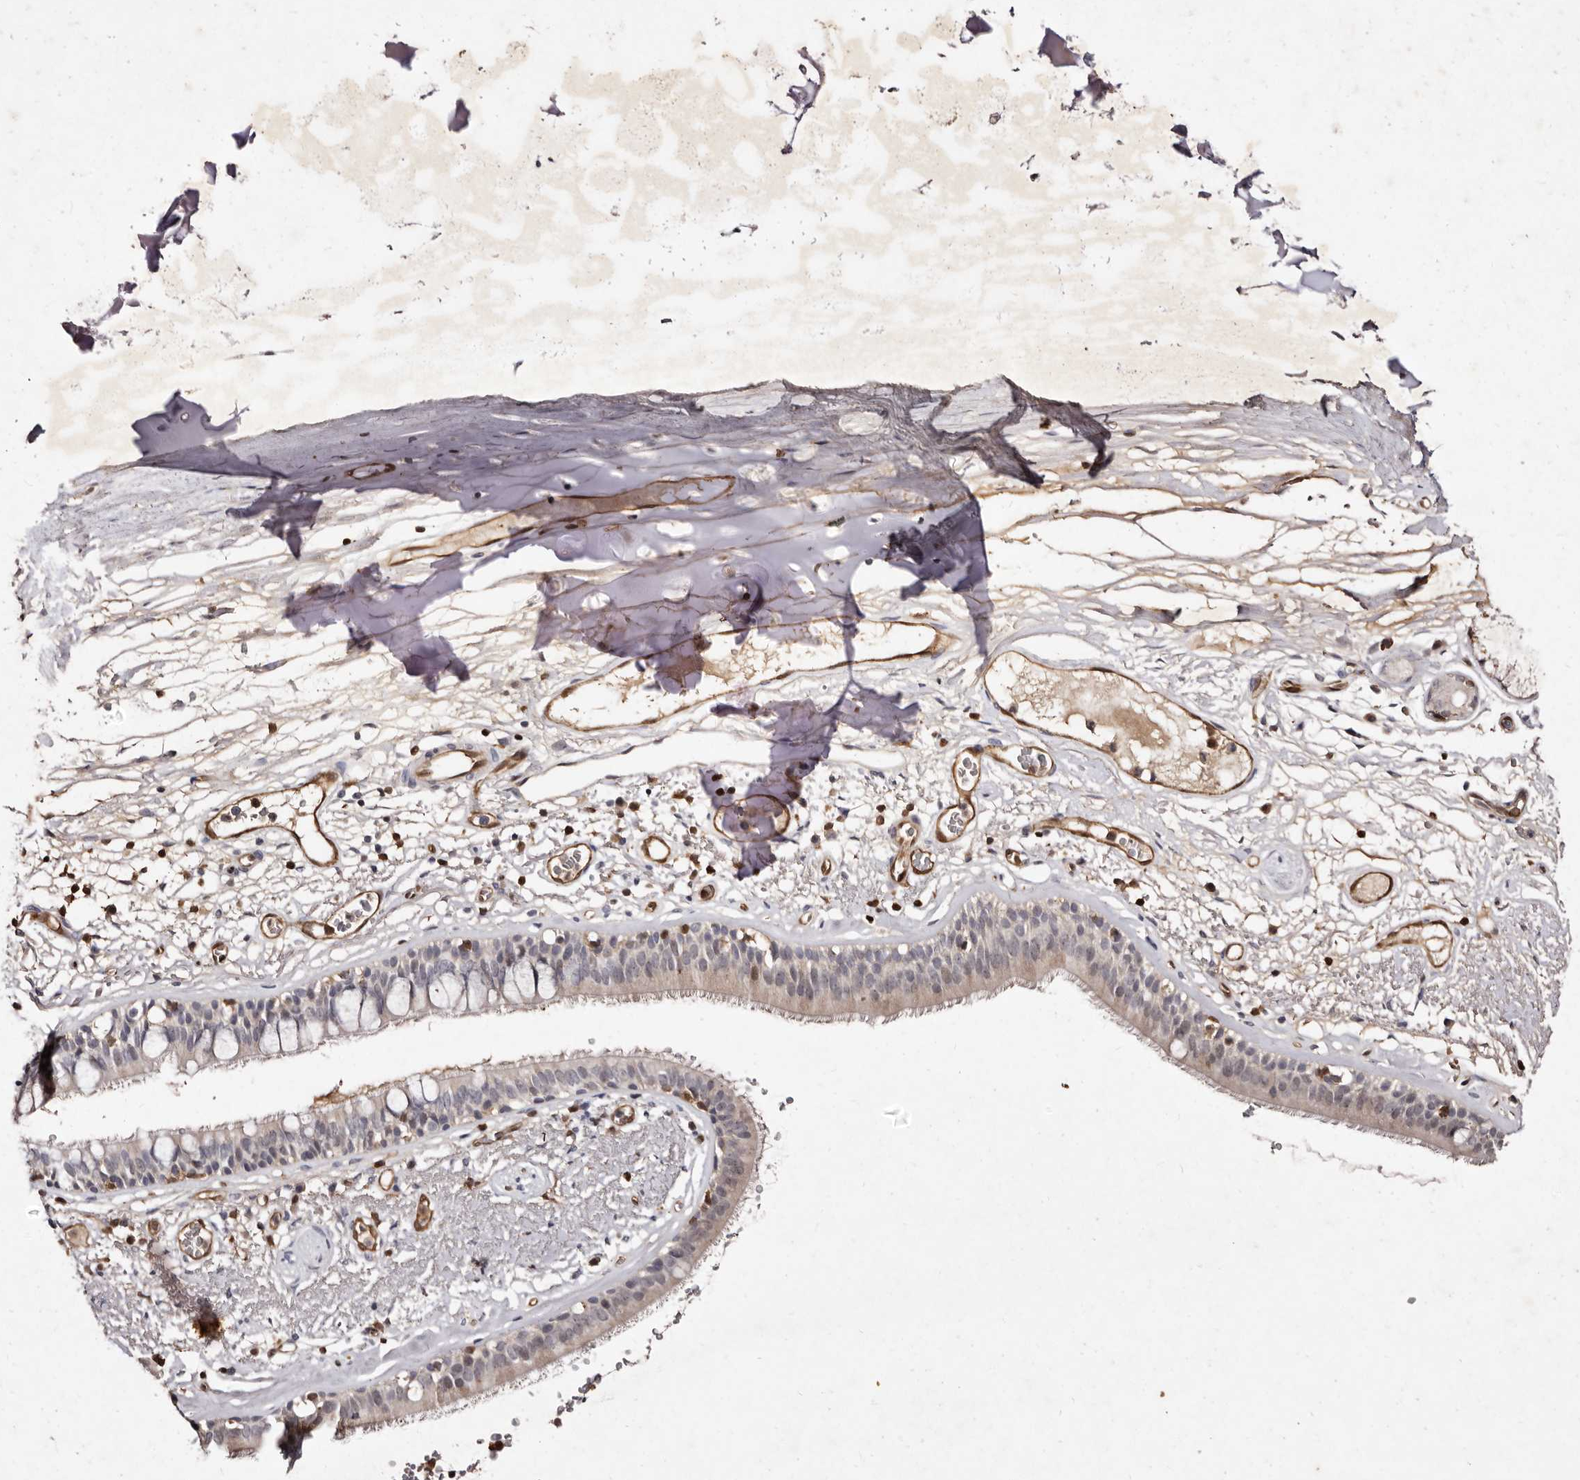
{"staining": {"intensity": "moderate", "quantity": ">75%", "location": "cytoplasmic/membranous"}, "tissue": "adipose tissue", "cell_type": "Adipocytes", "image_type": "normal", "snomed": [{"axis": "morphology", "description": "Normal tissue, NOS"}, {"axis": "topography", "description": "Cartilage tissue"}], "caption": "Protein staining of normal adipose tissue reveals moderate cytoplasmic/membranous positivity in approximately >75% of adipocytes. (Stains: DAB (3,3'-diaminobenzidine) in brown, nuclei in blue, Microscopy: brightfield microscopy at high magnification).", "gene": "GIMAP4", "patient": {"sex": "female", "age": 63}}